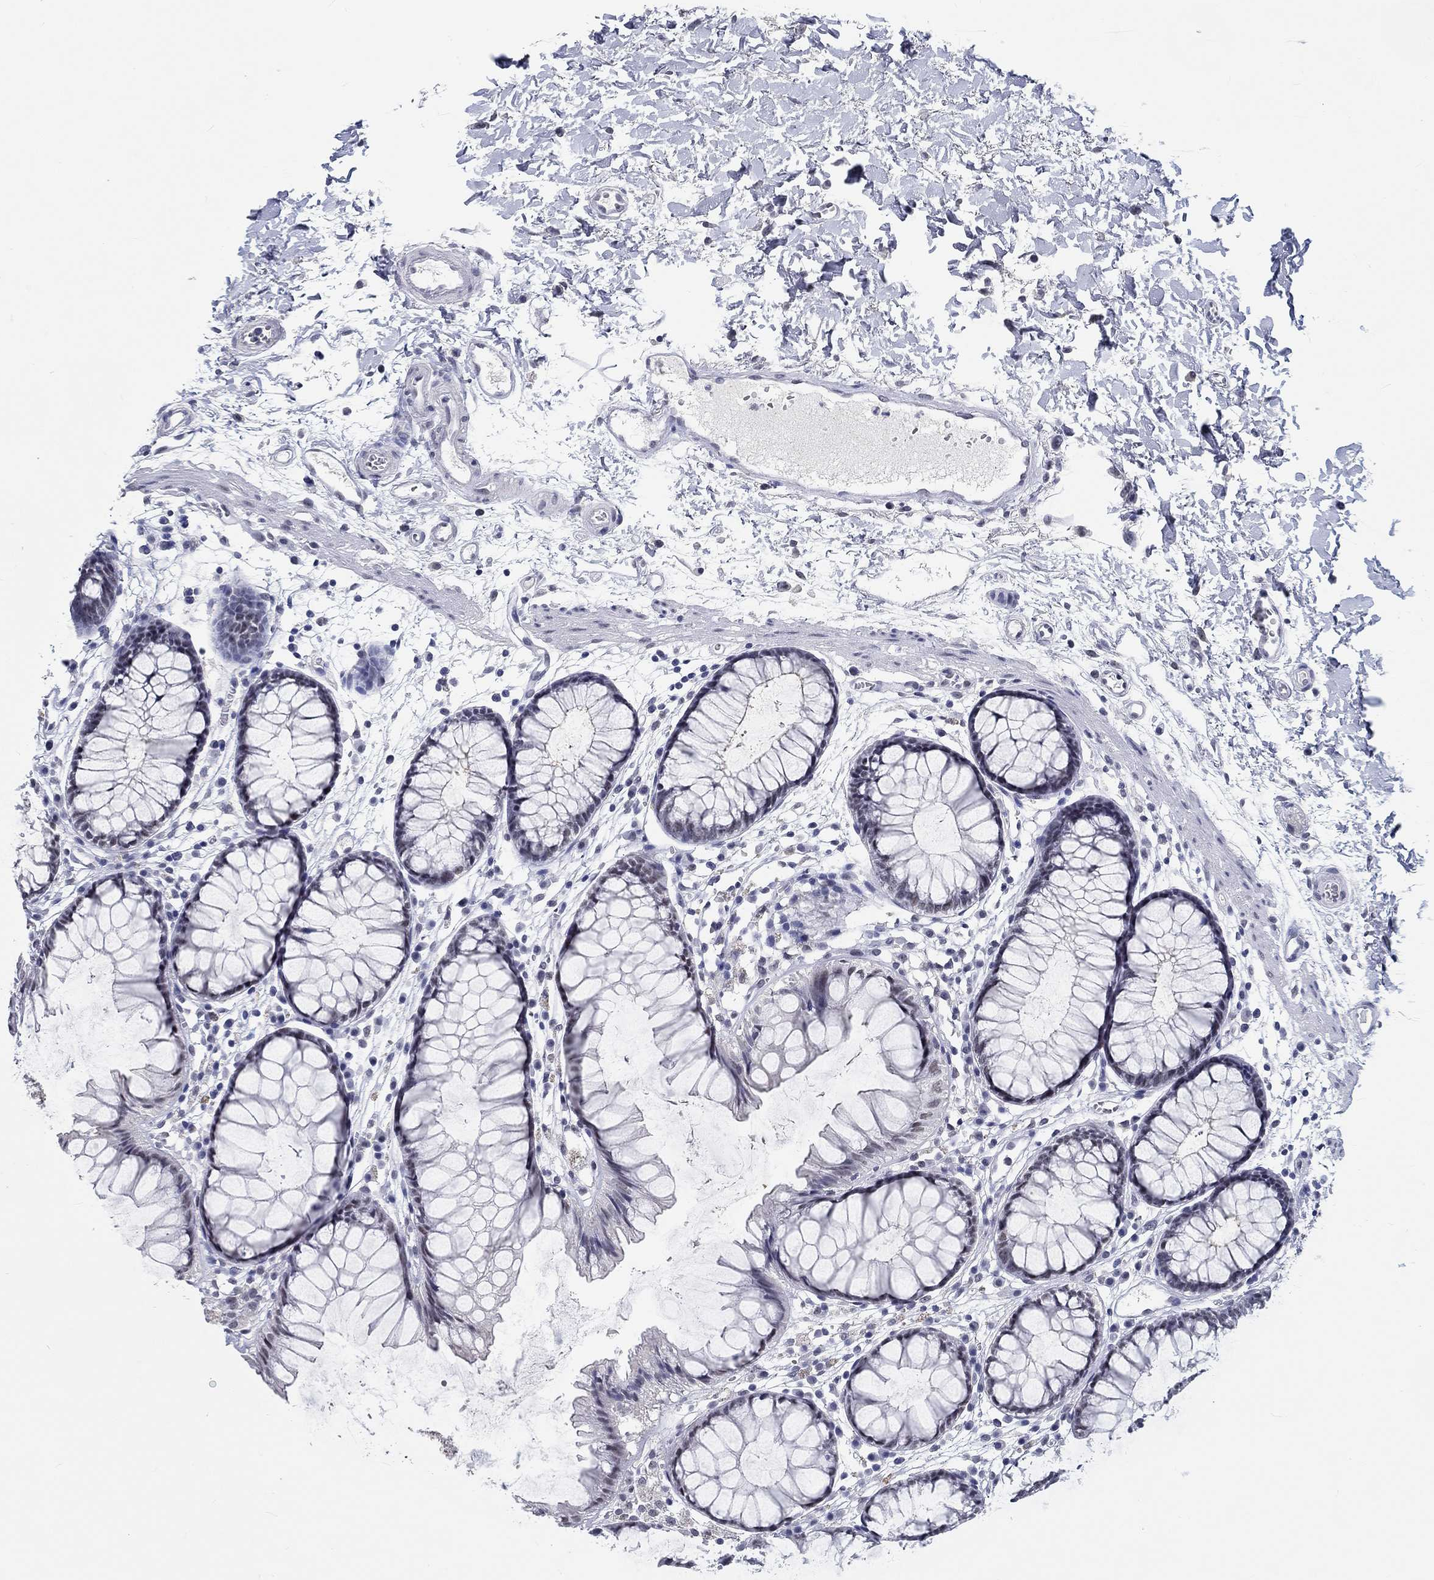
{"staining": {"intensity": "negative", "quantity": "none", "location": "none"}, "tissue": "colon", "cell_type": "Endothelial cells", "image_type": "normal", "snomed": [{"axis": "morphology", "description": "Normal tissue, NOS"}, {"axis": "morphology", "description": "Adenocarcinoma, NOS"}, {"axis": "topography", "description": "Colon"}], "caption": "A high-resolution image shows IHC staining of unremarkable colon, which demonstrates no significant staining in endothelial cells.", "gene": "GRIN1", "patient": {"sex": "male", "age": 65}}